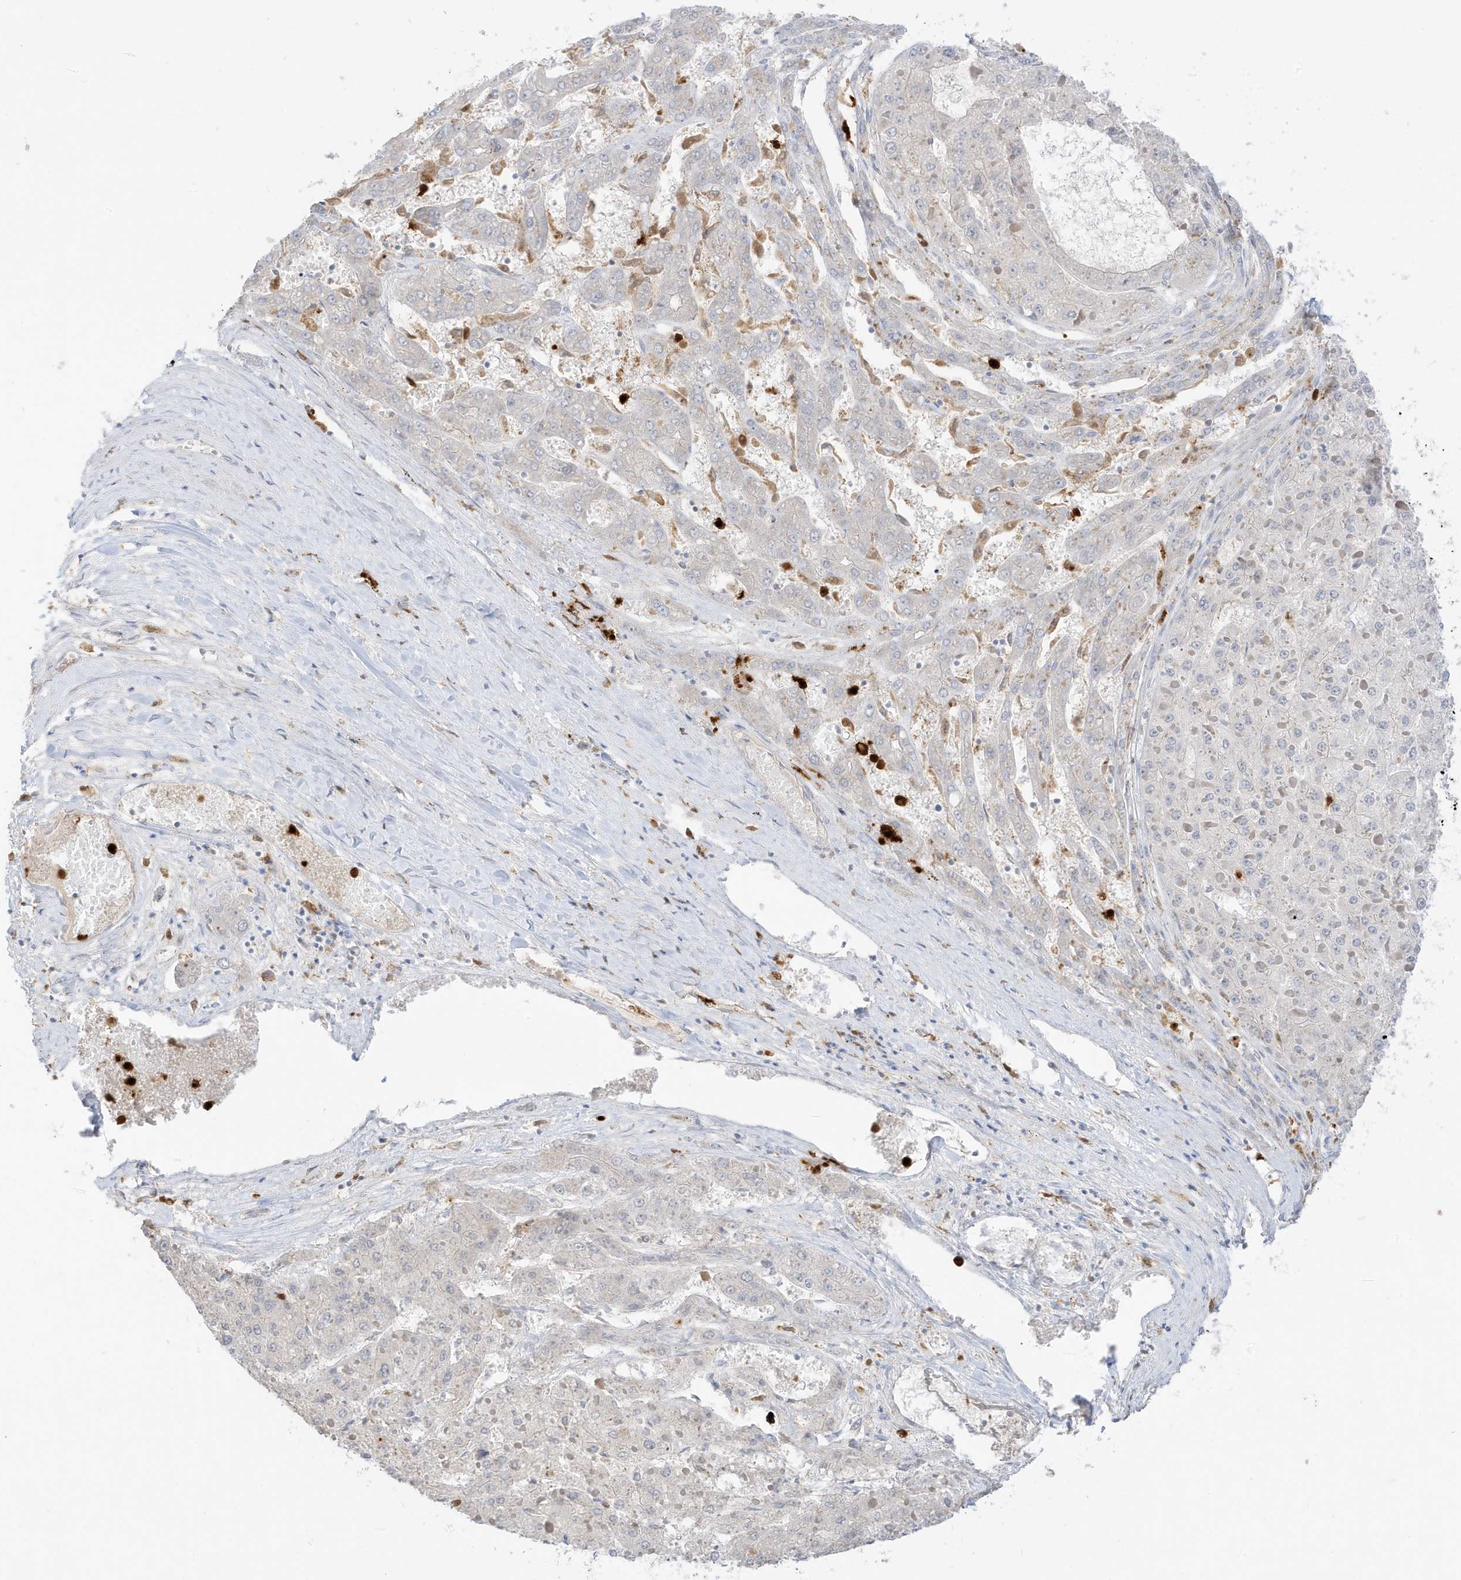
{"staining": {"intensity": "negative", "quantity": "none", "location": "none"}, "tissue": "liver cancer", "cell_type": "Tumor cells", "image_type": "cancer", "snomed": [{"axis": "morphology", "description": "Carcinoma, Hepatocellular, NOS"}, {"axis": "topography", "description": "Liver"}], "caption": "A photomicrograph of human liver cancer (hepatocellular carcinoma) is negative for staining in tumor cells. (Brightfield microscopy of DAB (3,3'-diaminobenzidine) immunohistochemistry (IHC) at high magnification).", "gene": "GCA", "patient": {"sex": "female", "age": 73}}